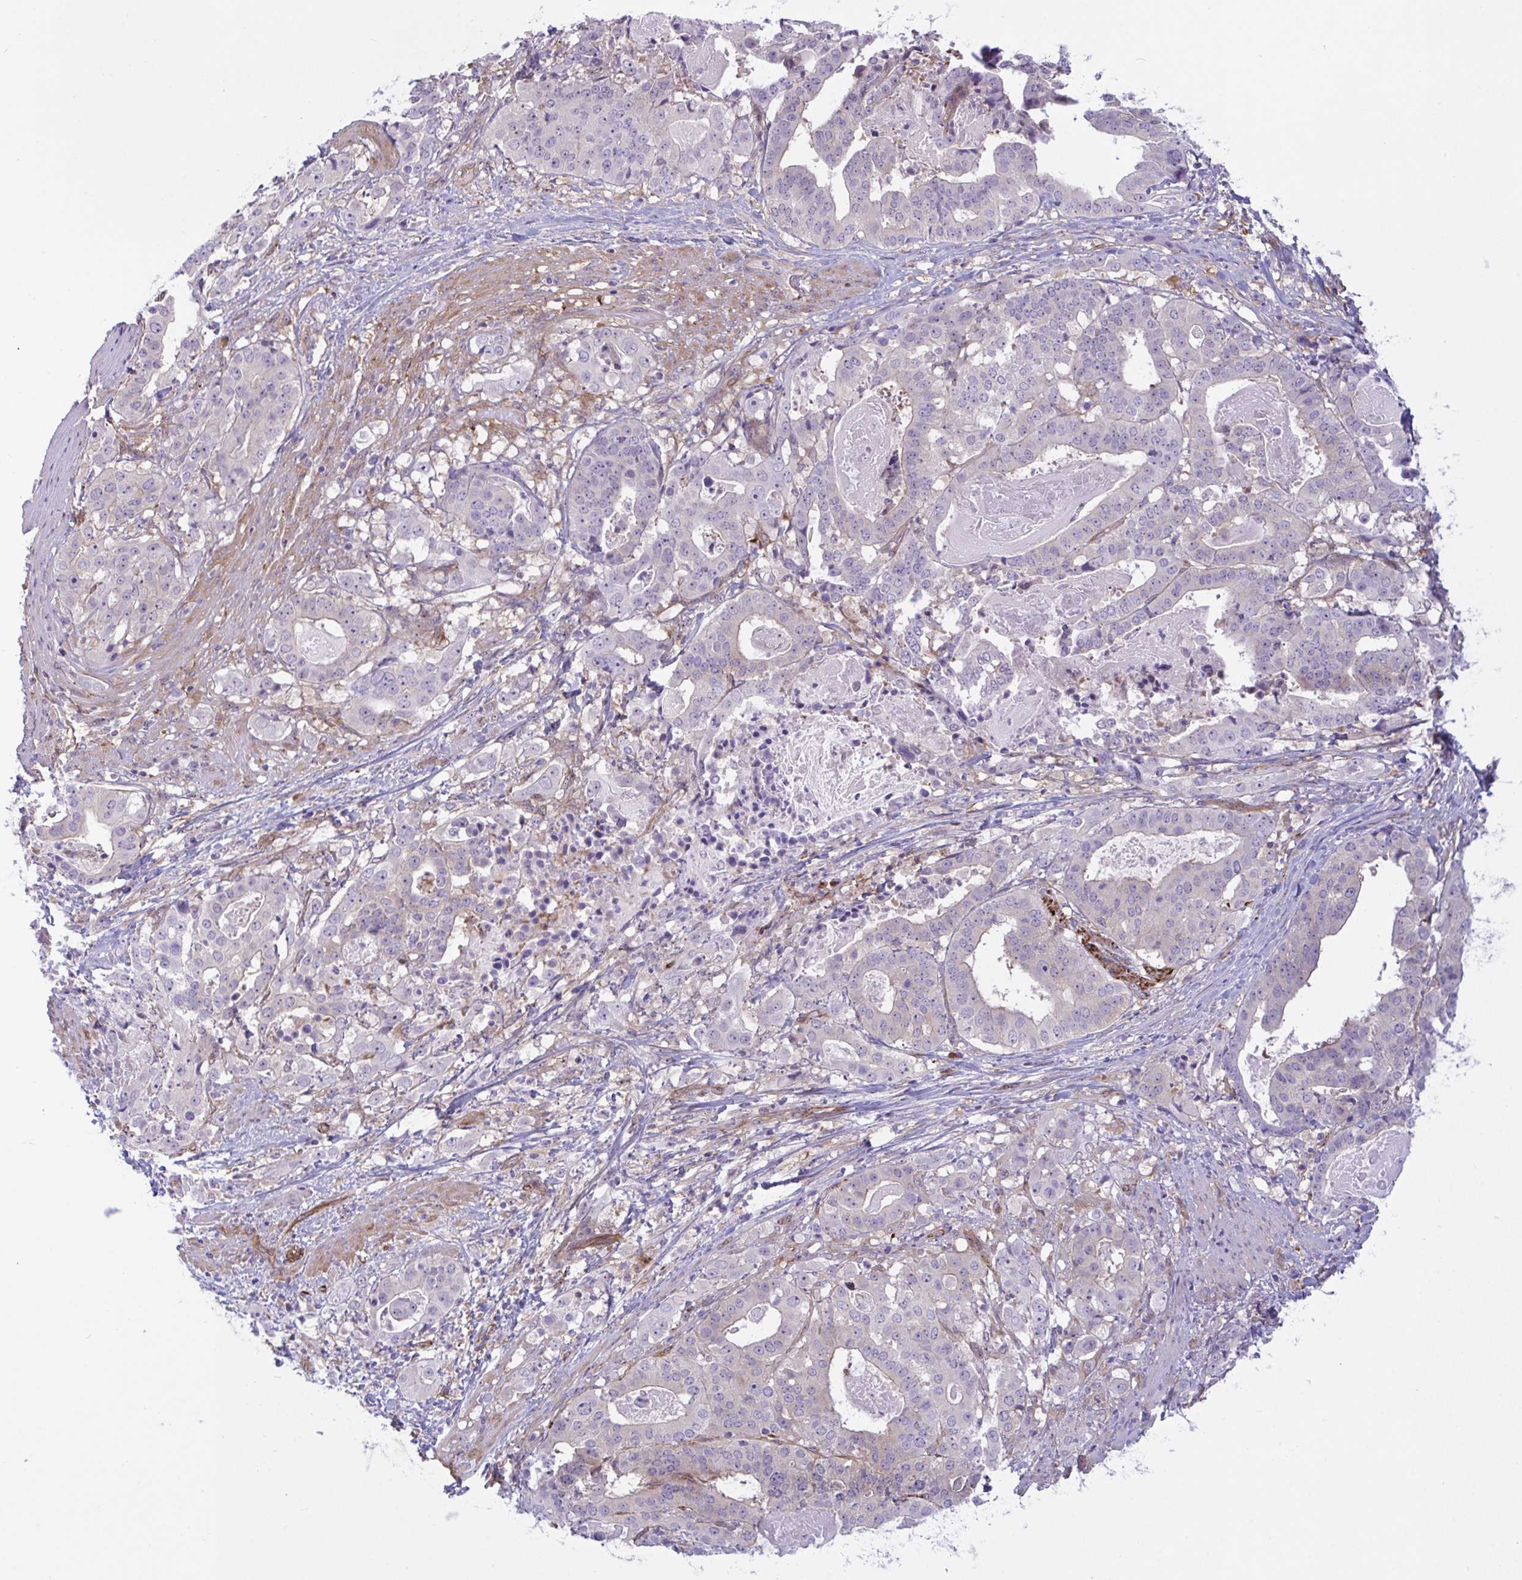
{"staining": {"intensity": "weak", "quantity": "<25%", "location": "cytoplasmic/membranous"}, "tissue": "stomach cancer", "cell_type": "Tumor cells", "image_type": "cancer", "snomed": [{"axis": "morphology", "description": "Adenocarcinoma, NOS"}, {"axis": "topography", "description": "Stomach"}], "caption": "High power microscopy photomicrograph of an immunohistochemistry image of stomach cancer (adenocarcinoma), revealing no significant positivity in tumor cells. The staining was performed using DAB to visualize the protein expression in brown, while the nuclei were stained in blue with hematoxylin (Magnification: 20x).", "gene": "PRRT4", "patient": {"sex": "male", "age": 48}}